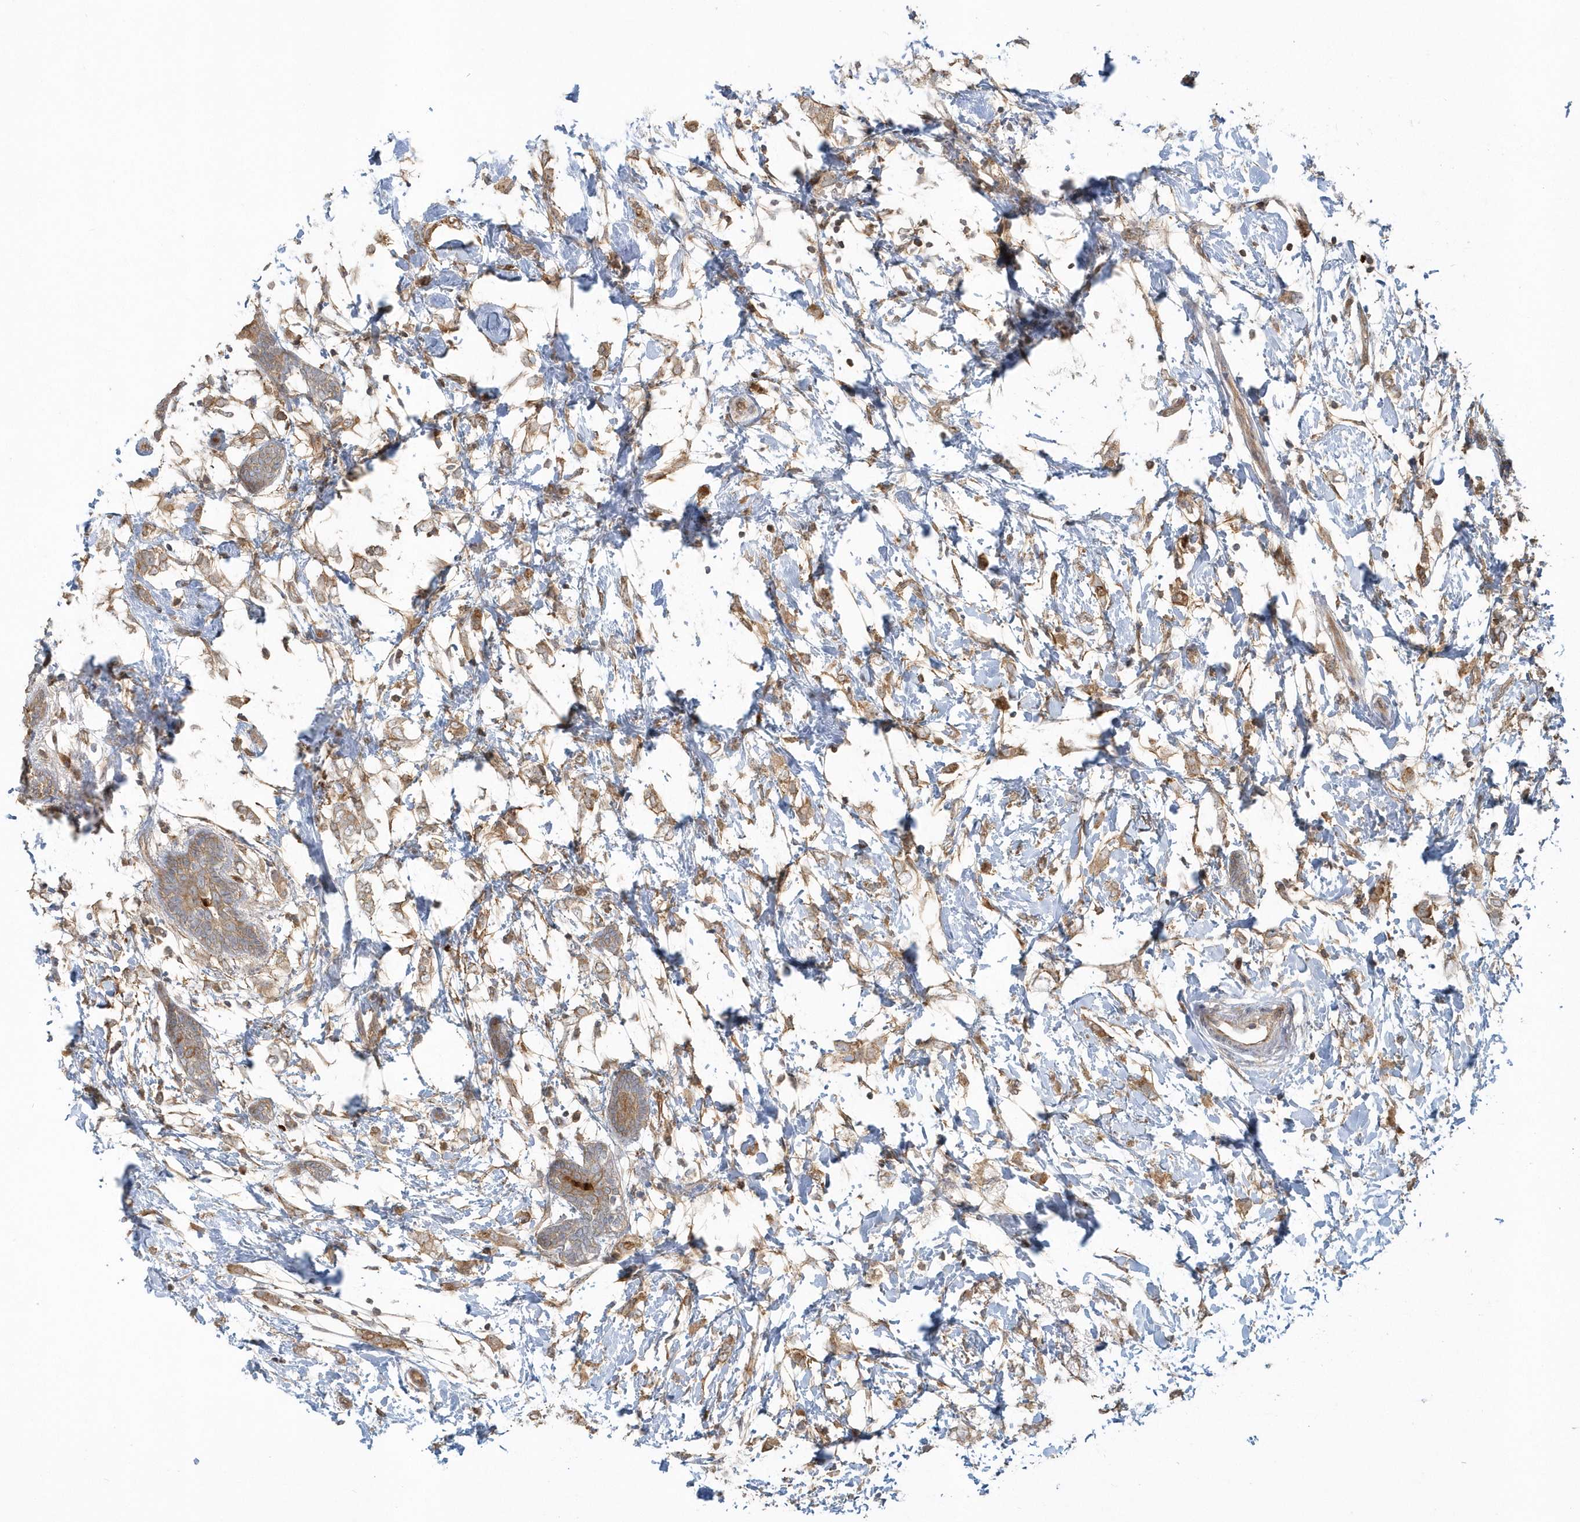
{"staining": {"intensity": "moderate", "quantity": ">75%", "location": "cytoplasmic/membranous"}, "tissue": "breast cancer", "cell_type": "Tumor cells", "image_type": "cancer", "snomed": [{"axis": "morphology", "description": "Normal tissue, NOS"}, {"axis": "morphology", "description": "Lobular carcinoma"}, {"axis": "topography", "description": "Breast"}], "caption": "Moderate cytoplasmic/membranous staining is appreciated in about >75% of tumor cells in breast lobular carcinoma.", "gene": "STIM2", "patient": {"sex": "female", "age": 47}}